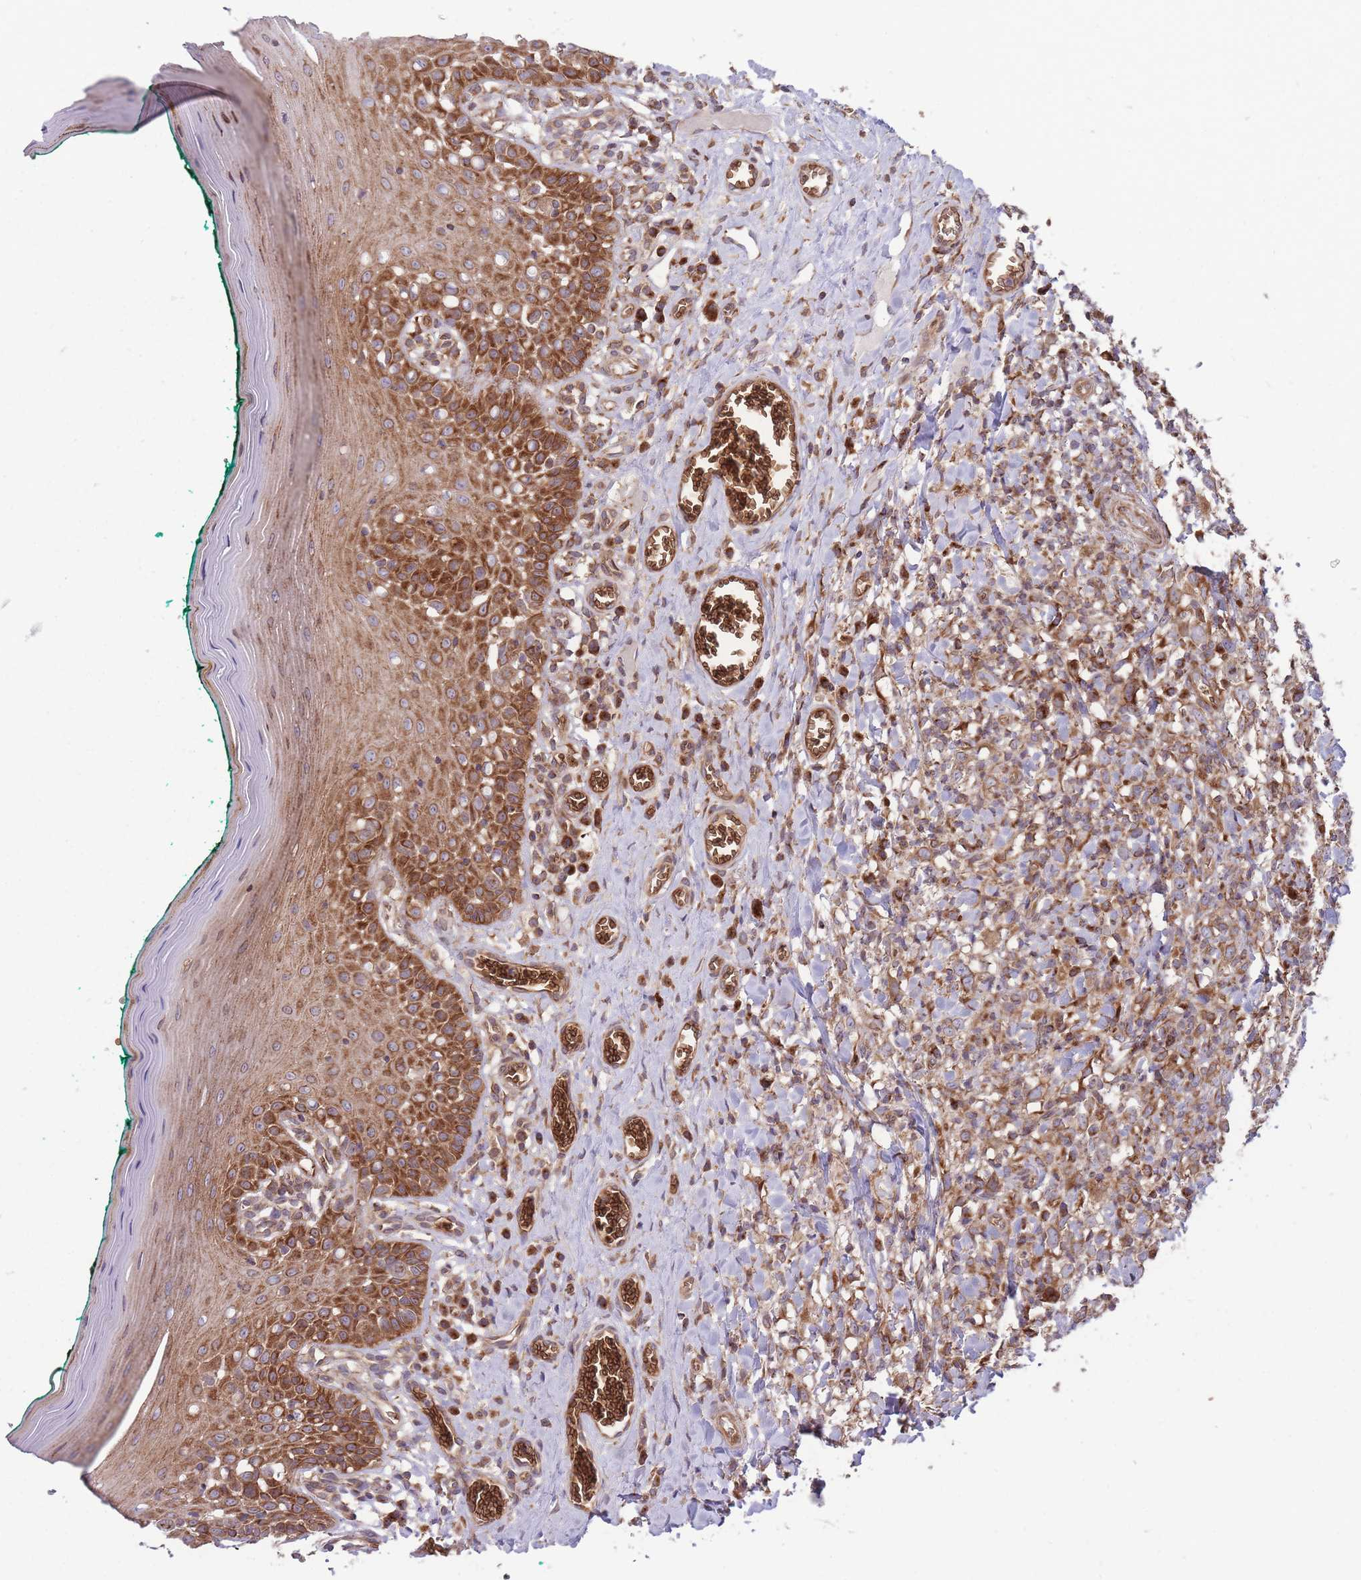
{"staining": {"intensity": "strong", "quantity": "25%-75%", "location": "cytoplasmic/membranous"}, "tissue": "oral mucosa", "cell_type": "Squamous epithelial cells", "image_type": "normal", "snomed": [{"axis": "morphology", "description": "Normal tissue, NOS"}, {"axis": "topography", "description": "Oral tissue"}], "caption": "Immunohistochemistry (IHC) photomicrograph of normal human oral mucosa stained for a protein (brown), which displays high levels of strong cytoplasmic/membranous expression in approximately 25%-75% of squamous epithelial cells.", "gene": "ANKRD10", "patient": {"sex": "female", "age": 83}}